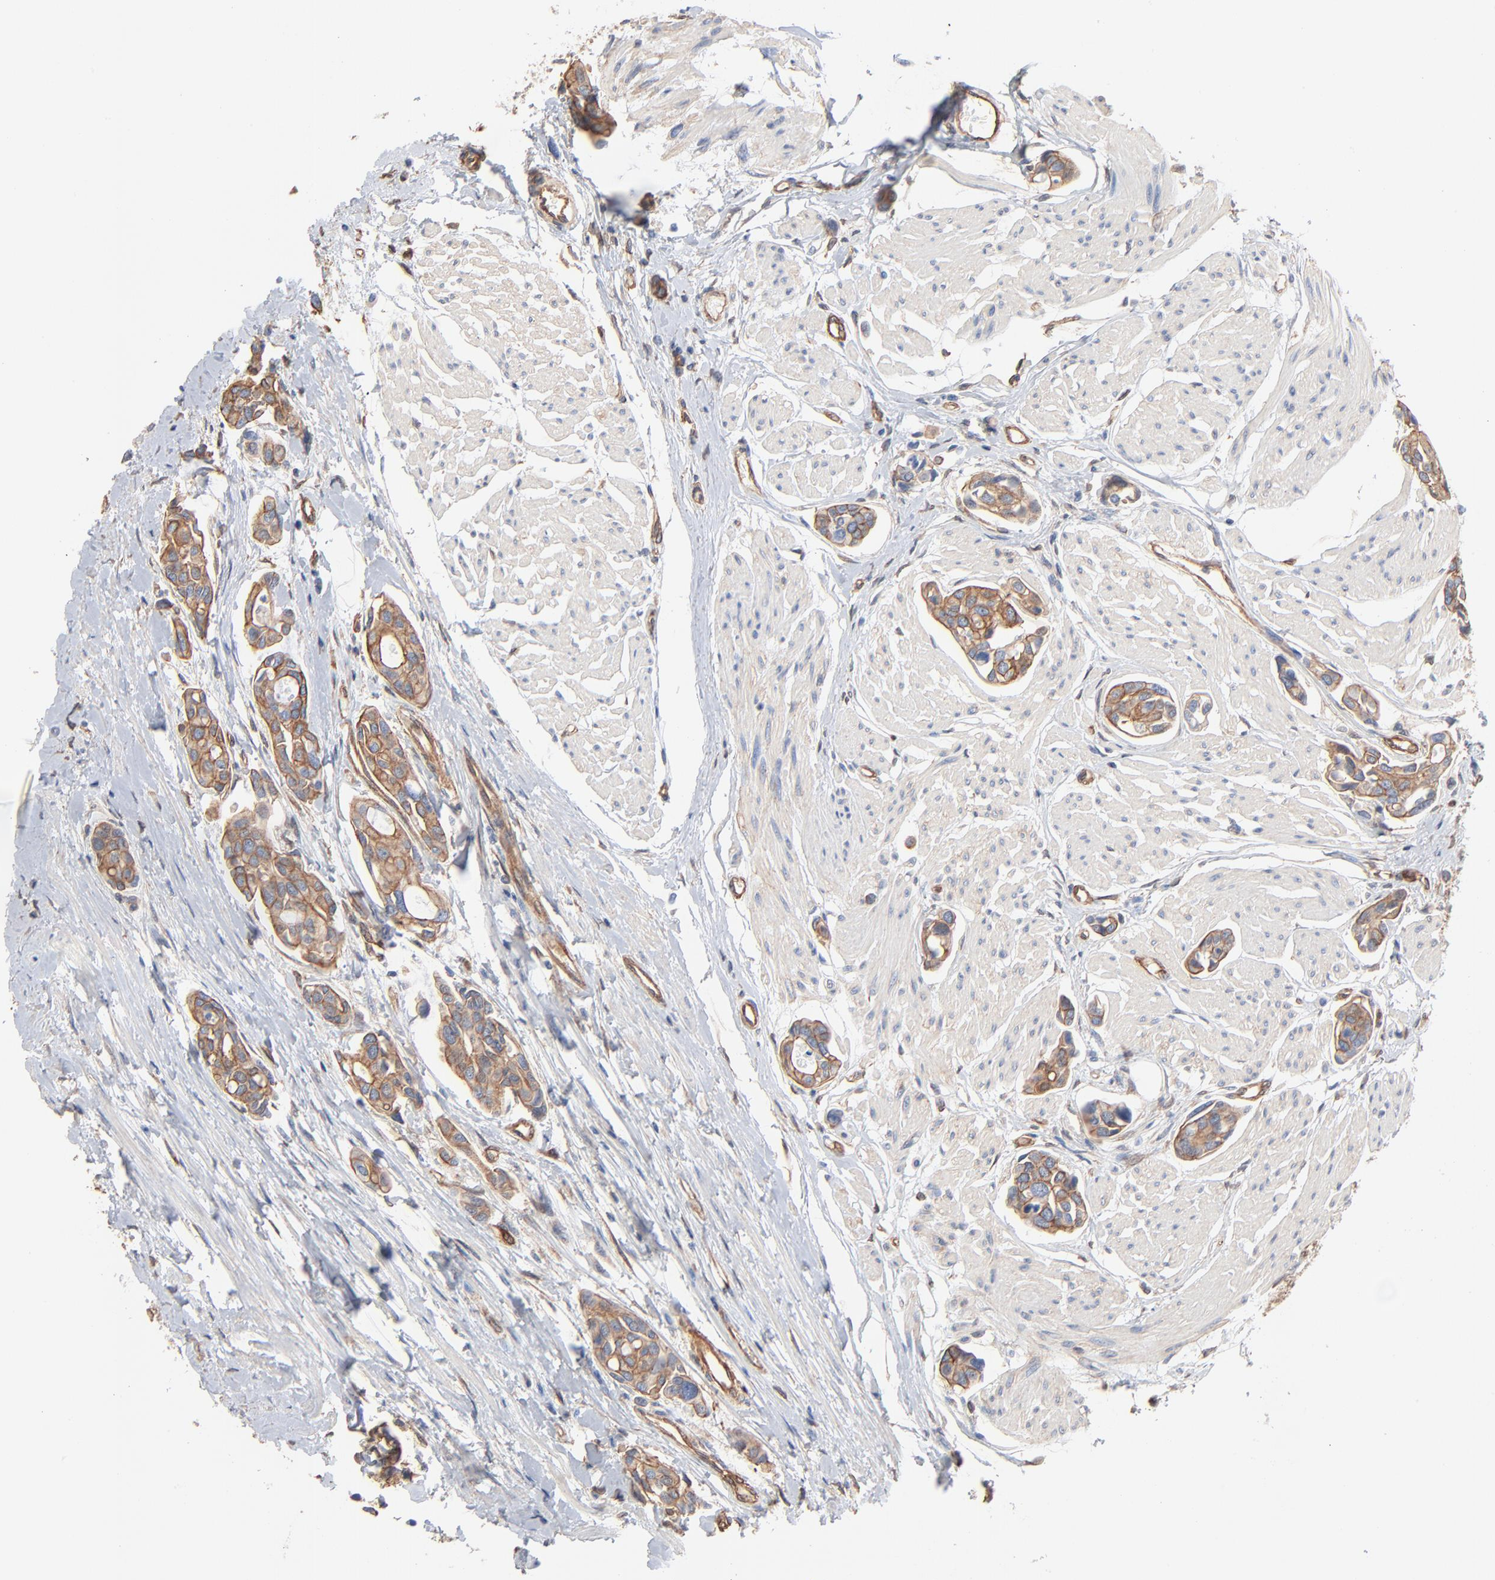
{"staining": {"intensity": "moderate", "quantity": ">75%", "location": "cytoplasmic/membranous"}, "tissue": "urothelial cancer", "cell_type": "Tumor cells", "image_type": "cancer", "snomed": [{"axis": "morphology", "description": "Urothelial carcinoma, High grade"}, {"axis": "topography", "description": "Urinary bladder"}], "caption": "Protein staining of high-grade urothelial carcinoma tissue shows moderate cytoplasmic/membranous staining in about >75% of tumor cells.", "gene": "ABCD4", "patient": {"sex": "male", "age": 78}}